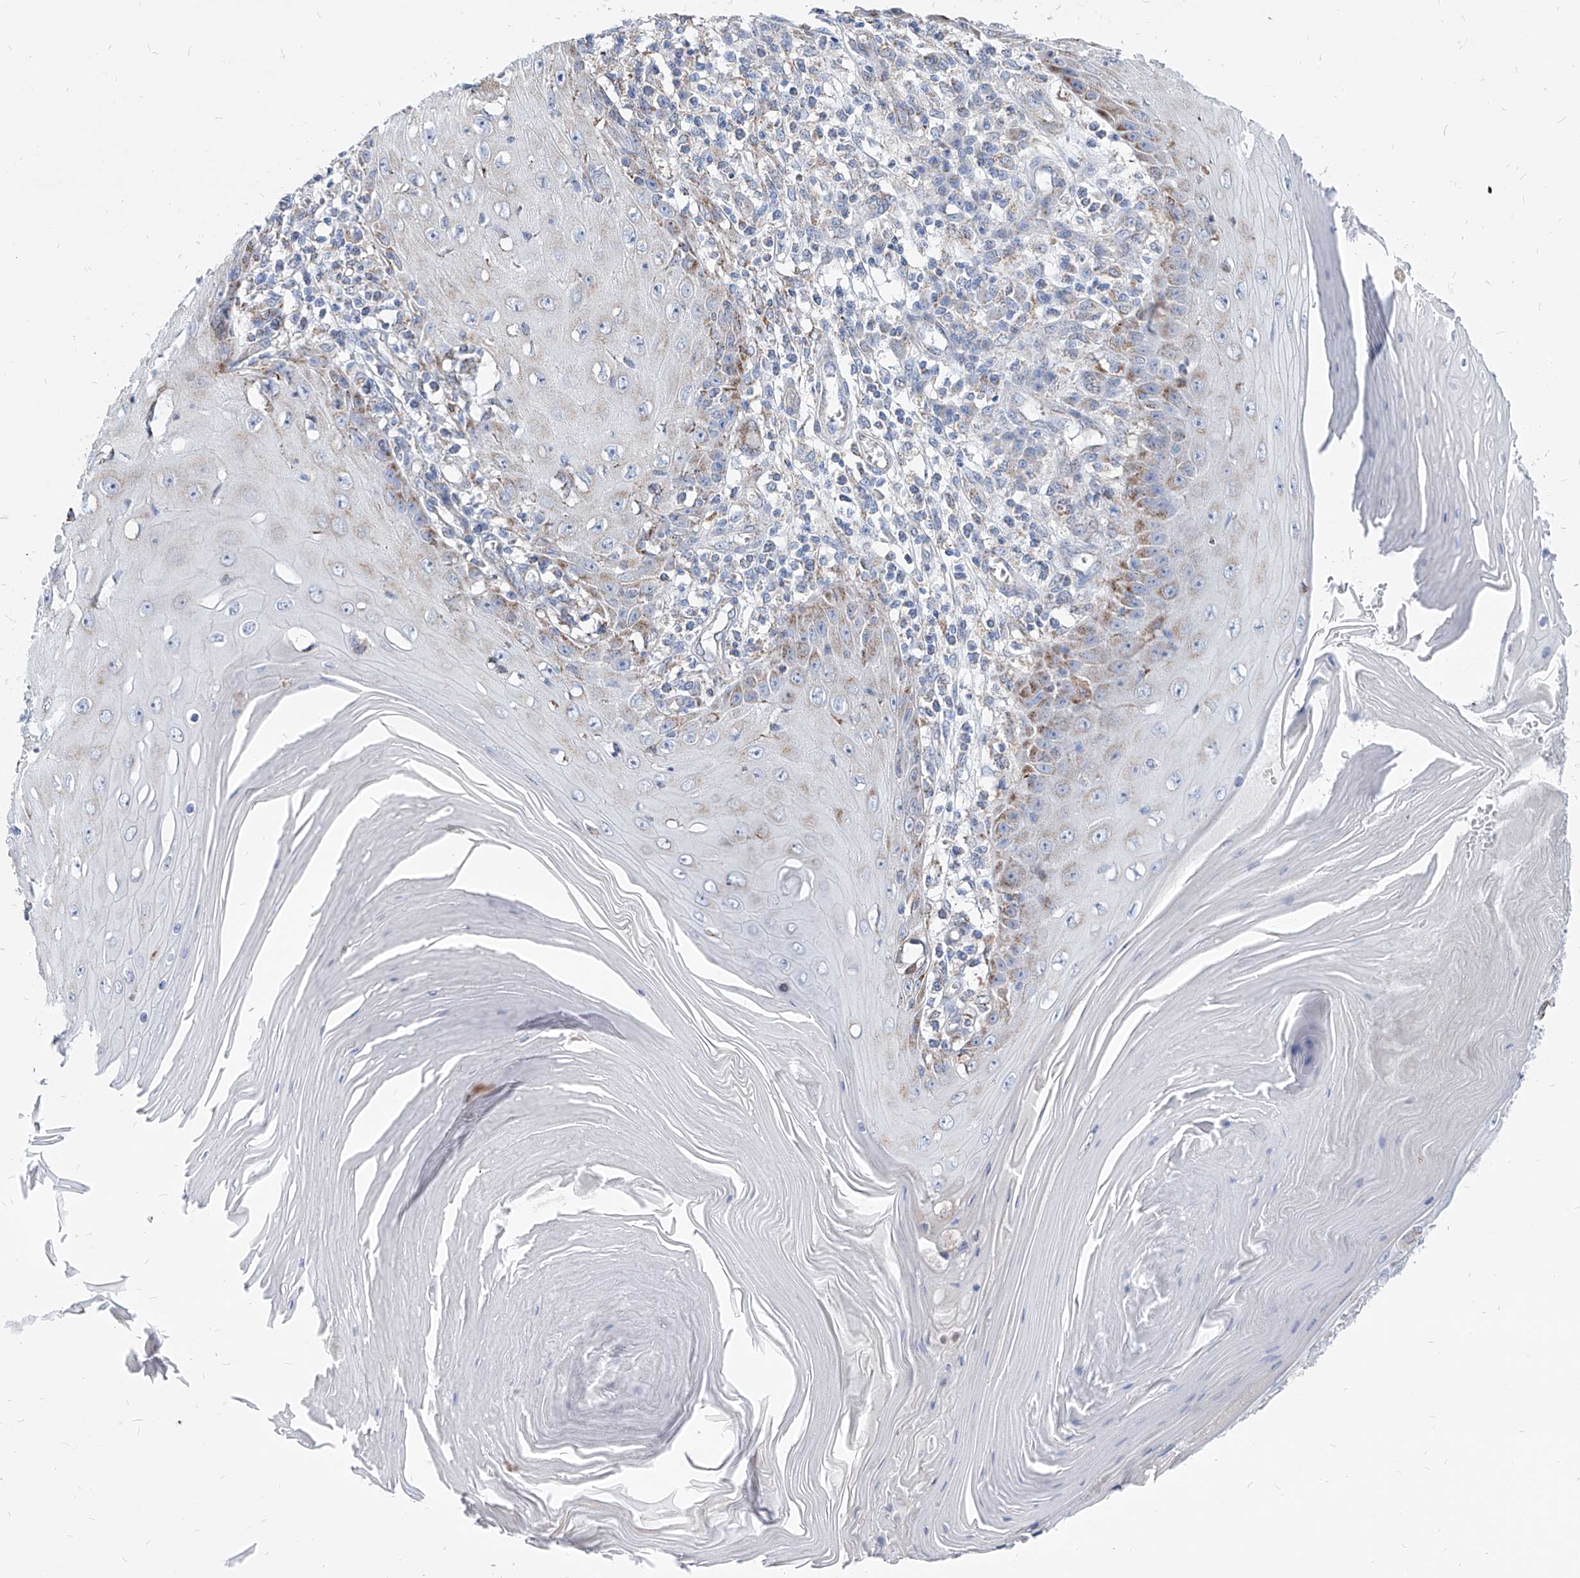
{"staining": {"intensity": "moderate", "quantity": "<25%", "location": "cytoplasmic/membranous"}, "tissue": "skin cancer", "cell_type": "Tumor cells", "image_type": "cancer", "snomed": [{"axis": "morphology", "description": "Squamous cell carcinoma, NOS"}, {"axis": "topography", "description": "Skin"}], "caption": "Protein expression analysis of human skin cancer (squamous cell carcinoma) reveals moderate cytoplasmic/membranous expression in approximately <25% of tumor cells.", "gene": "AGPS", "patient": {"sex": "female", "age": 73}}